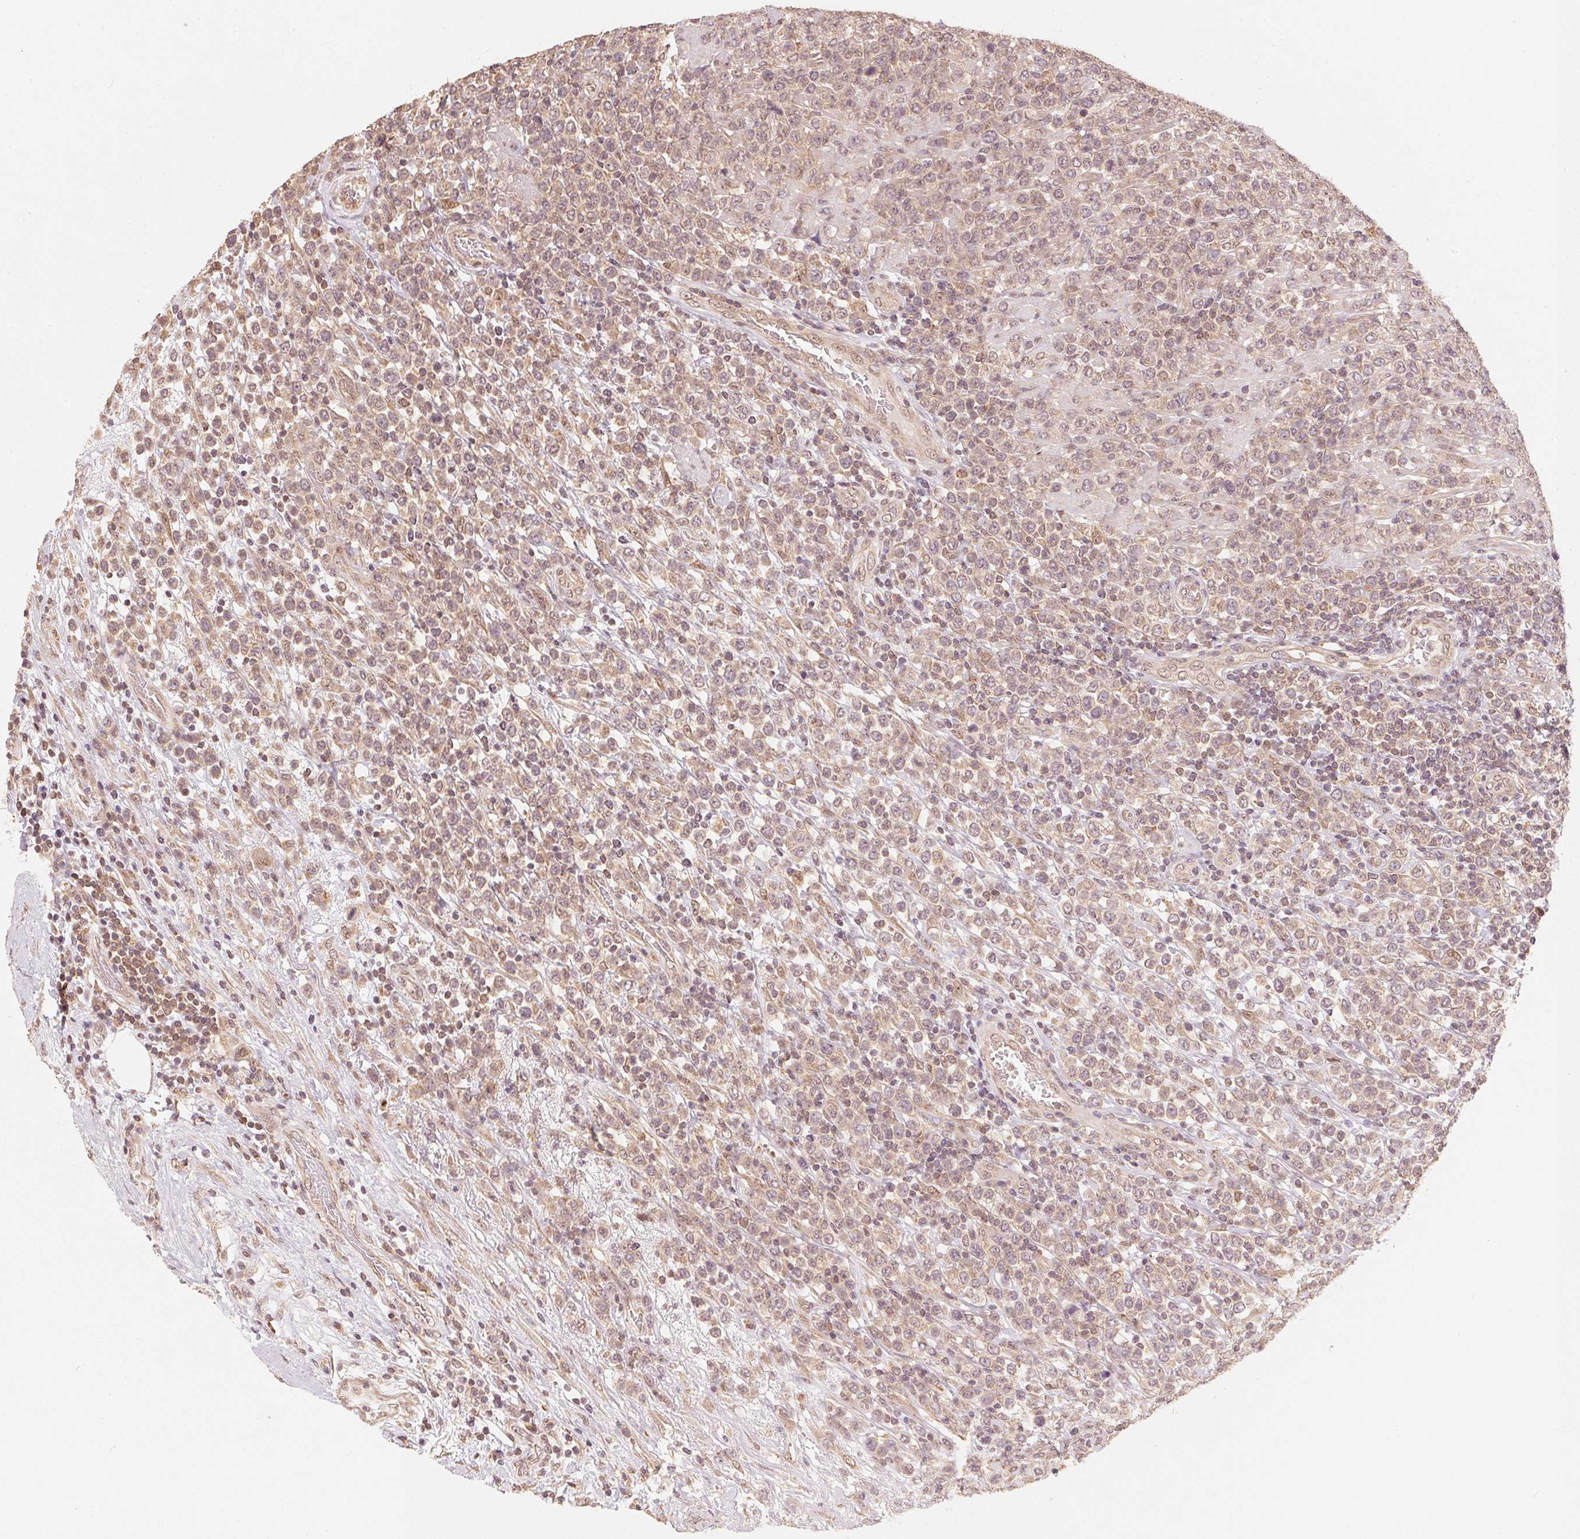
{"staining": {"intensity": "weak", "quantity": ">75%", "location": "cytoplasmic/membranous,nuclear"}, "tissue": "lymphoma", "cell_type": "Tumor cells", "image_type": "cancer", "snomed": [{"axis": "morphology", "description": "Malignant lymphoma, non-Hodgkin's type, High grade"}, {"axis": "topography", "description": "Soft tissue"}], "caption": "High-magnification brightfield microscopy of lymphoma stained with DAB (3,3'-diaminobenzidine) (brown) and counterstained with hematoxylin (blue). tumor cells exhibit weak cytoplasmic/membranous and nuclear expression is seen in about>75% of cells.", "gene": "C2orf73", "patient": {"sex": "female", "age": 56}}